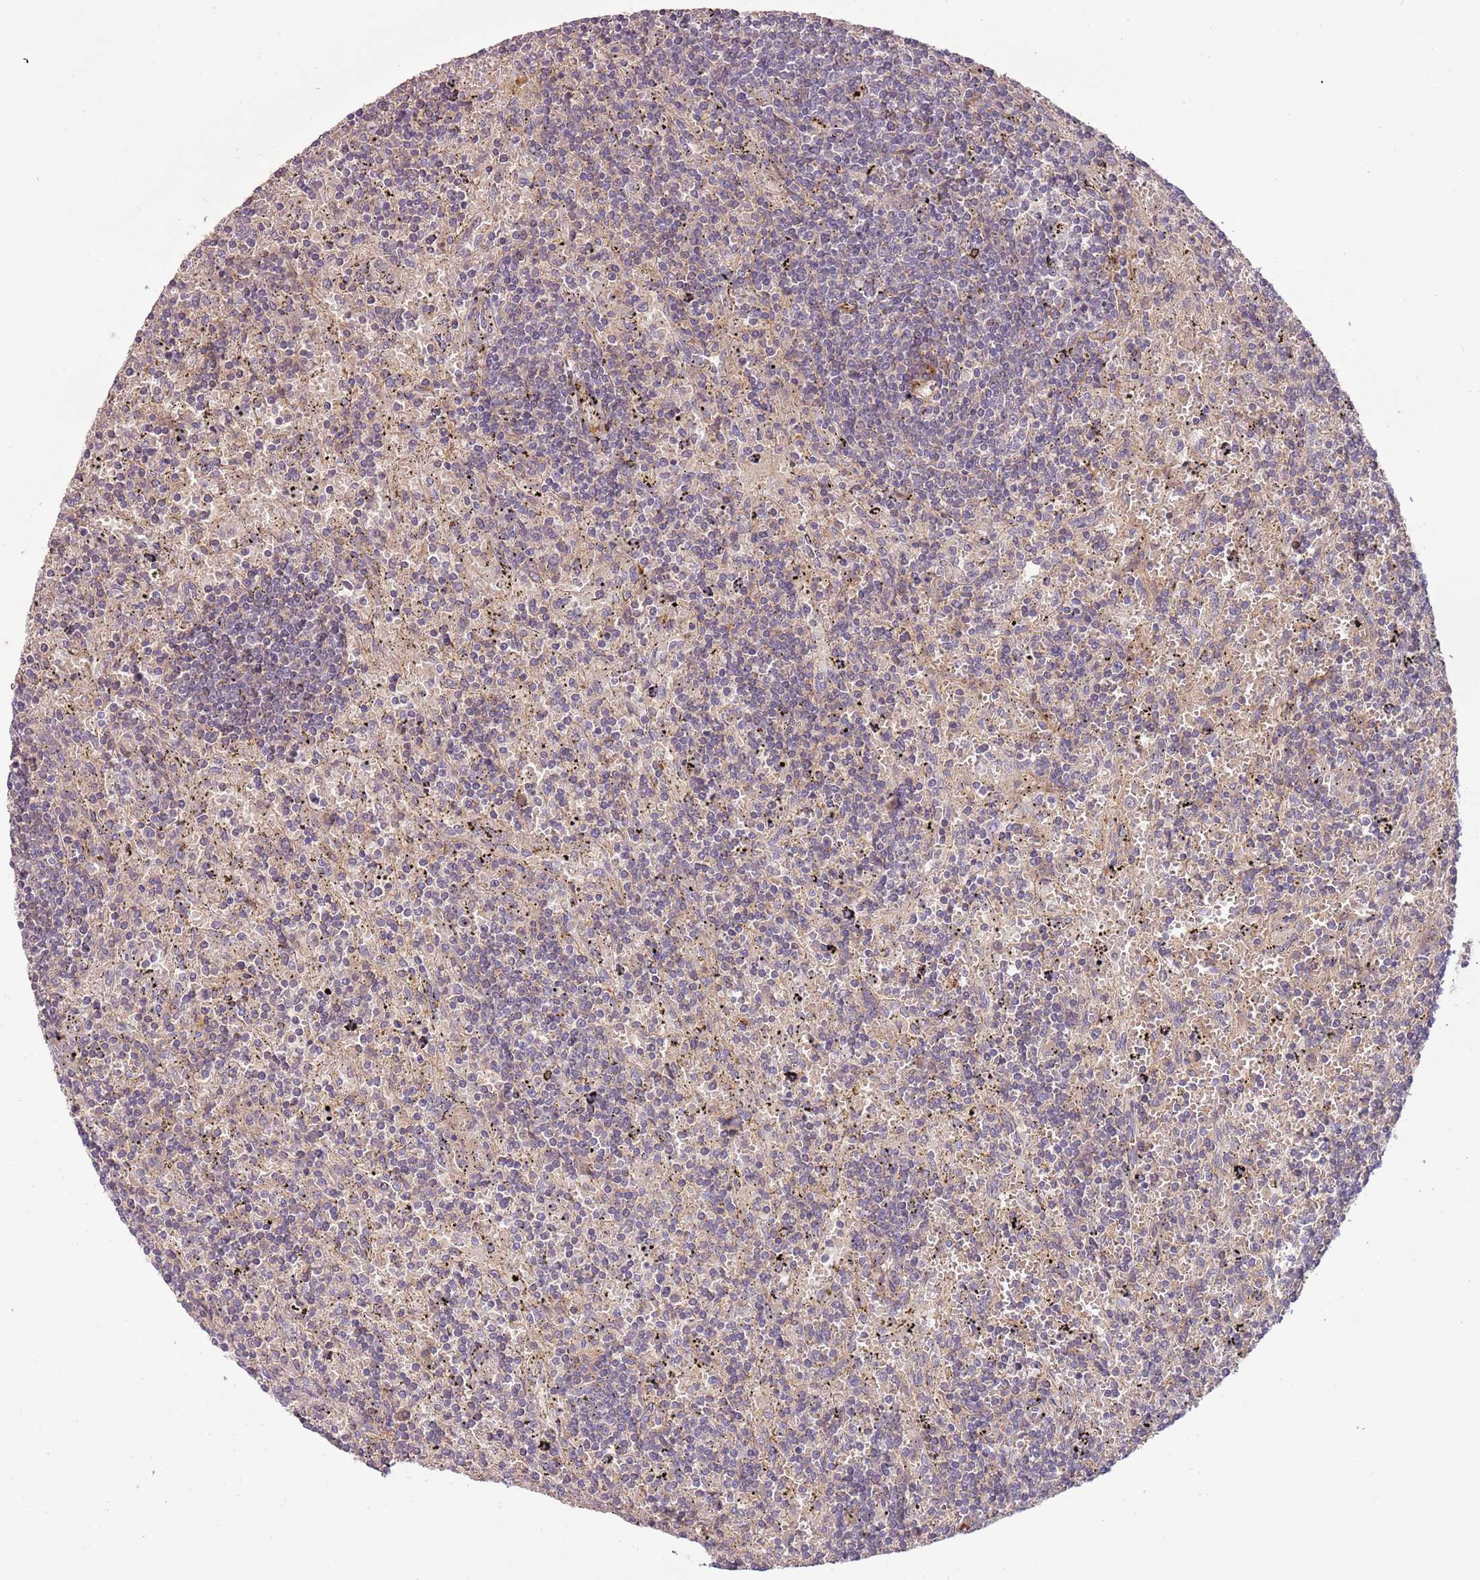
{"staining": {"intensity": "negative", "quantity": "none", "location": "none"}, "tissue": "lymphoma", "cell_type": "Tumor cells", "image_type": "cancer", "snomed": [{"axis": "morphology", "description": "Malignant lymphoma, non-Hodgkin's type, Low grade"}, {"axis": "topography", "description": "Spleen"}], "caption": "There is no significant expression in tumor cells of lymphoma. (DAB immunohistochemistry visualized using brightfield microscopy, high magnification).", "gene": "RNF128", "patient": {"sex": "male", "age": 76}}